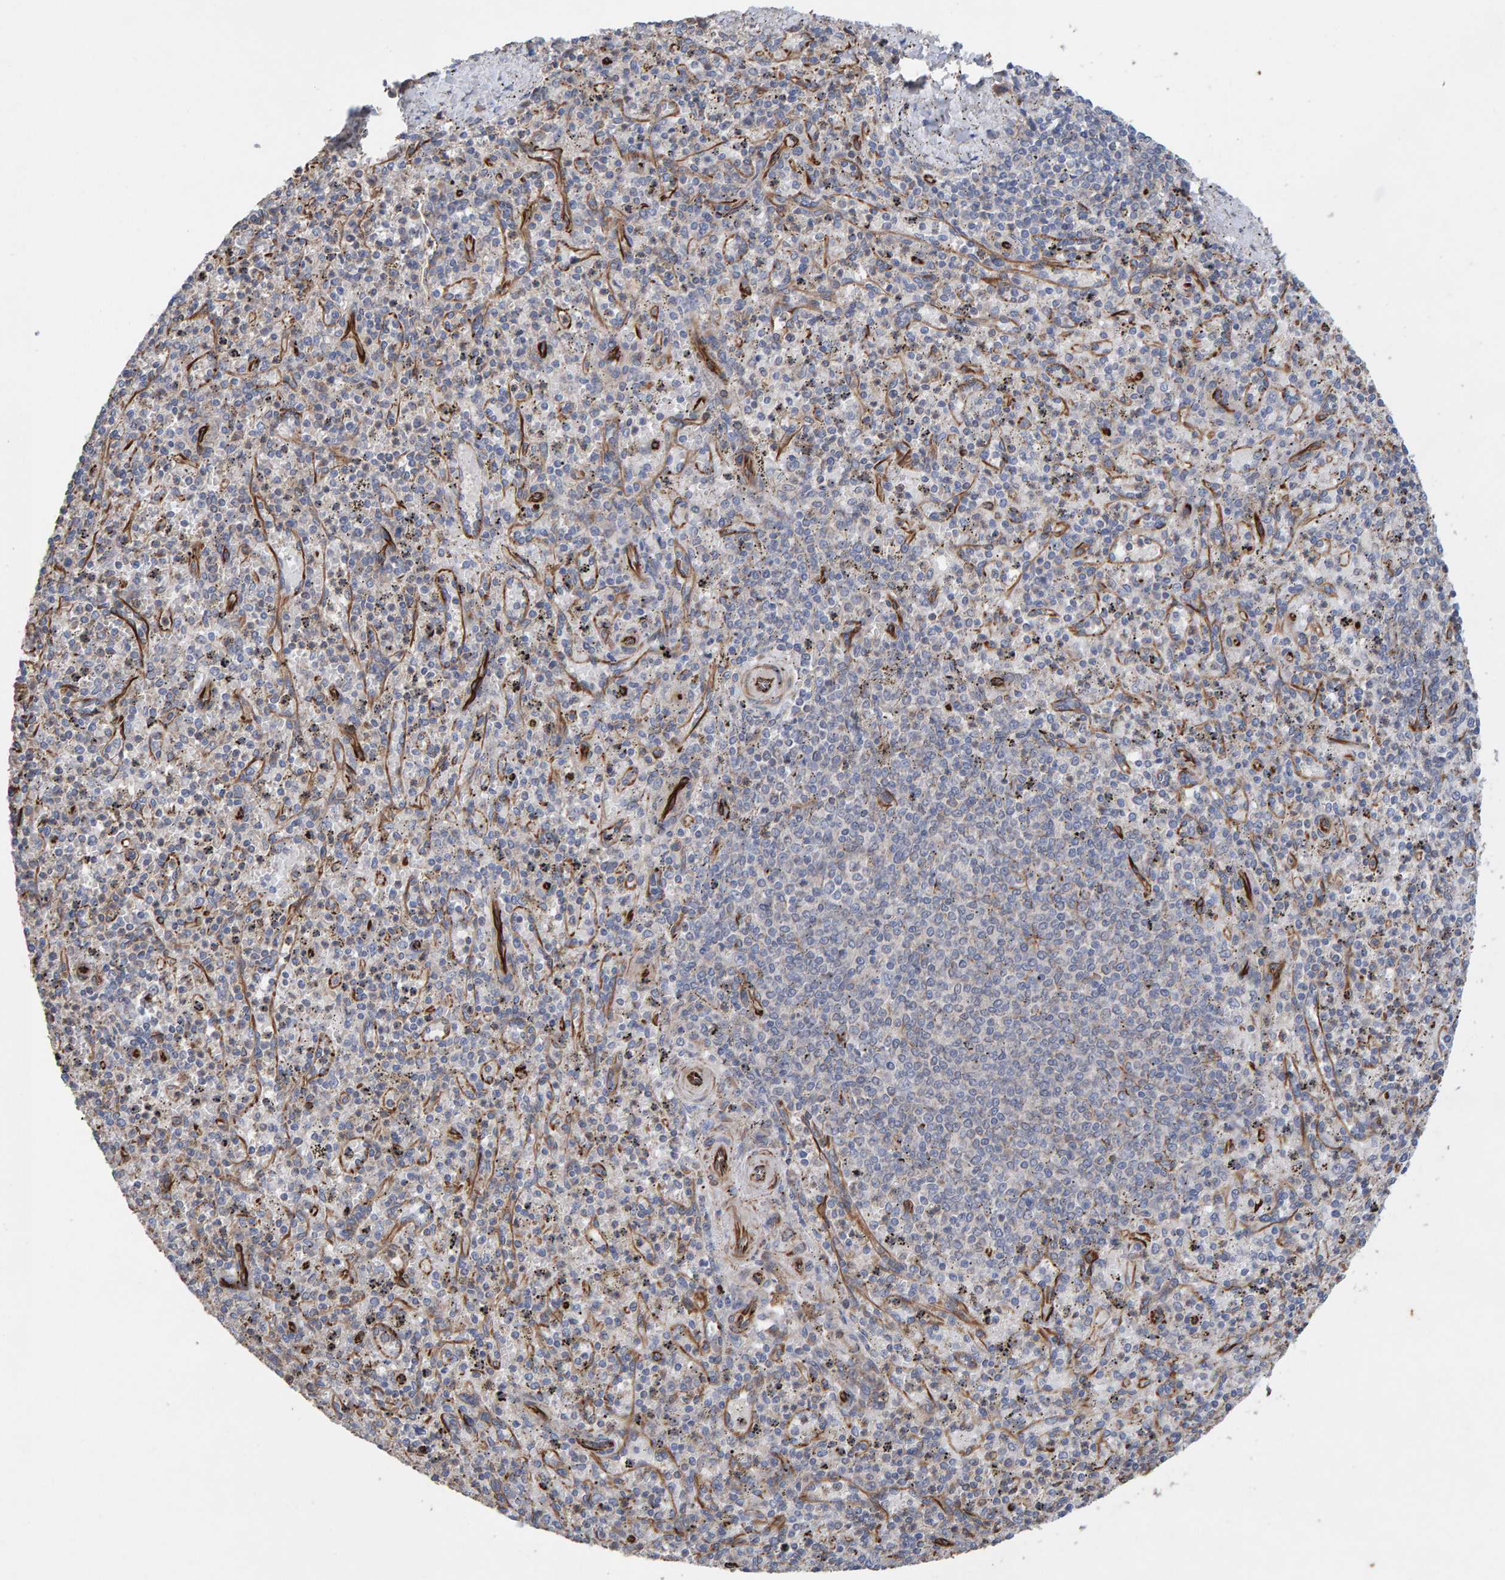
{"staining": {"intensity": "negative", "quantity": "none", "location": "none"}, "tissue": "spleen", "cell_type": "Cells in red pulp", "image_type": "normal", "snomed": [{"axis": "morphology", "description": "Normal tissue, NOS"}, {"axis": "topography", "description": "Spleen"}], "caption": "Protein analysis of benign spleen exhibits no significant expression in cells in red pulp.", "gene": "ZNF347", "patient": {"sex": "male", "age": 72}}